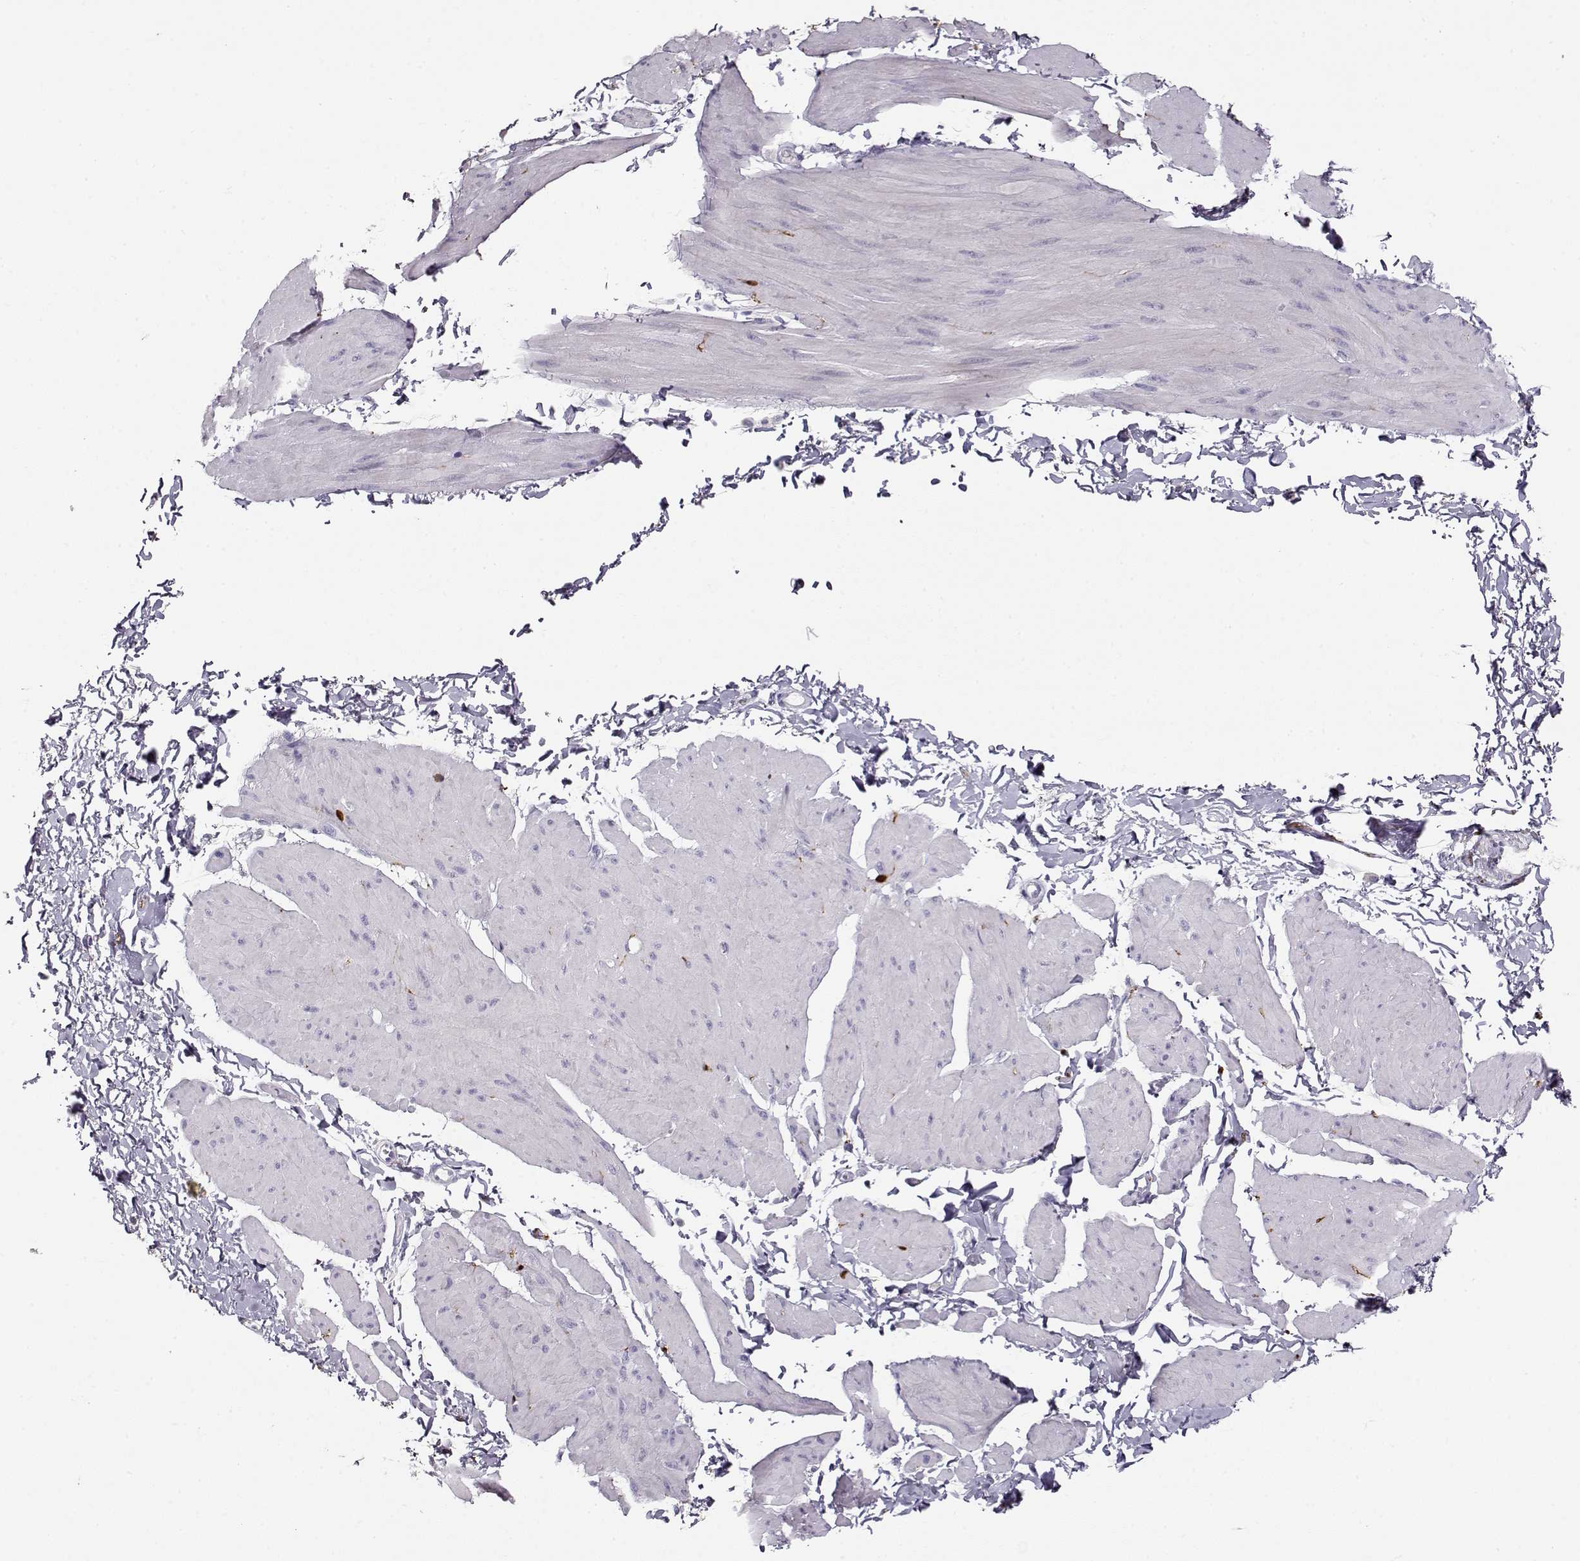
{"staining": {"intensity": "negative", "quantity": "none", "location": "none"}, "tissue": "smooth muscle", "cell_type": "Smooth muscle cells", "image_type": "normal", "snomed": [{"axis": "morphology", "description": "Normal tissue, NOS"}, {"axis": "topography", "description": "Adipose tissue"}, {"axis": "topography", "description": "Smooth muscle"}, {"axis": "topography", "description": "Peripheral nerve tissue"}], "caption": "Human smooth muscle stained for a protein using IHC exhibits no expression in smooth muscle cells.", "gene": "S100B", "patient": {"sex": "male", "age": 83}}